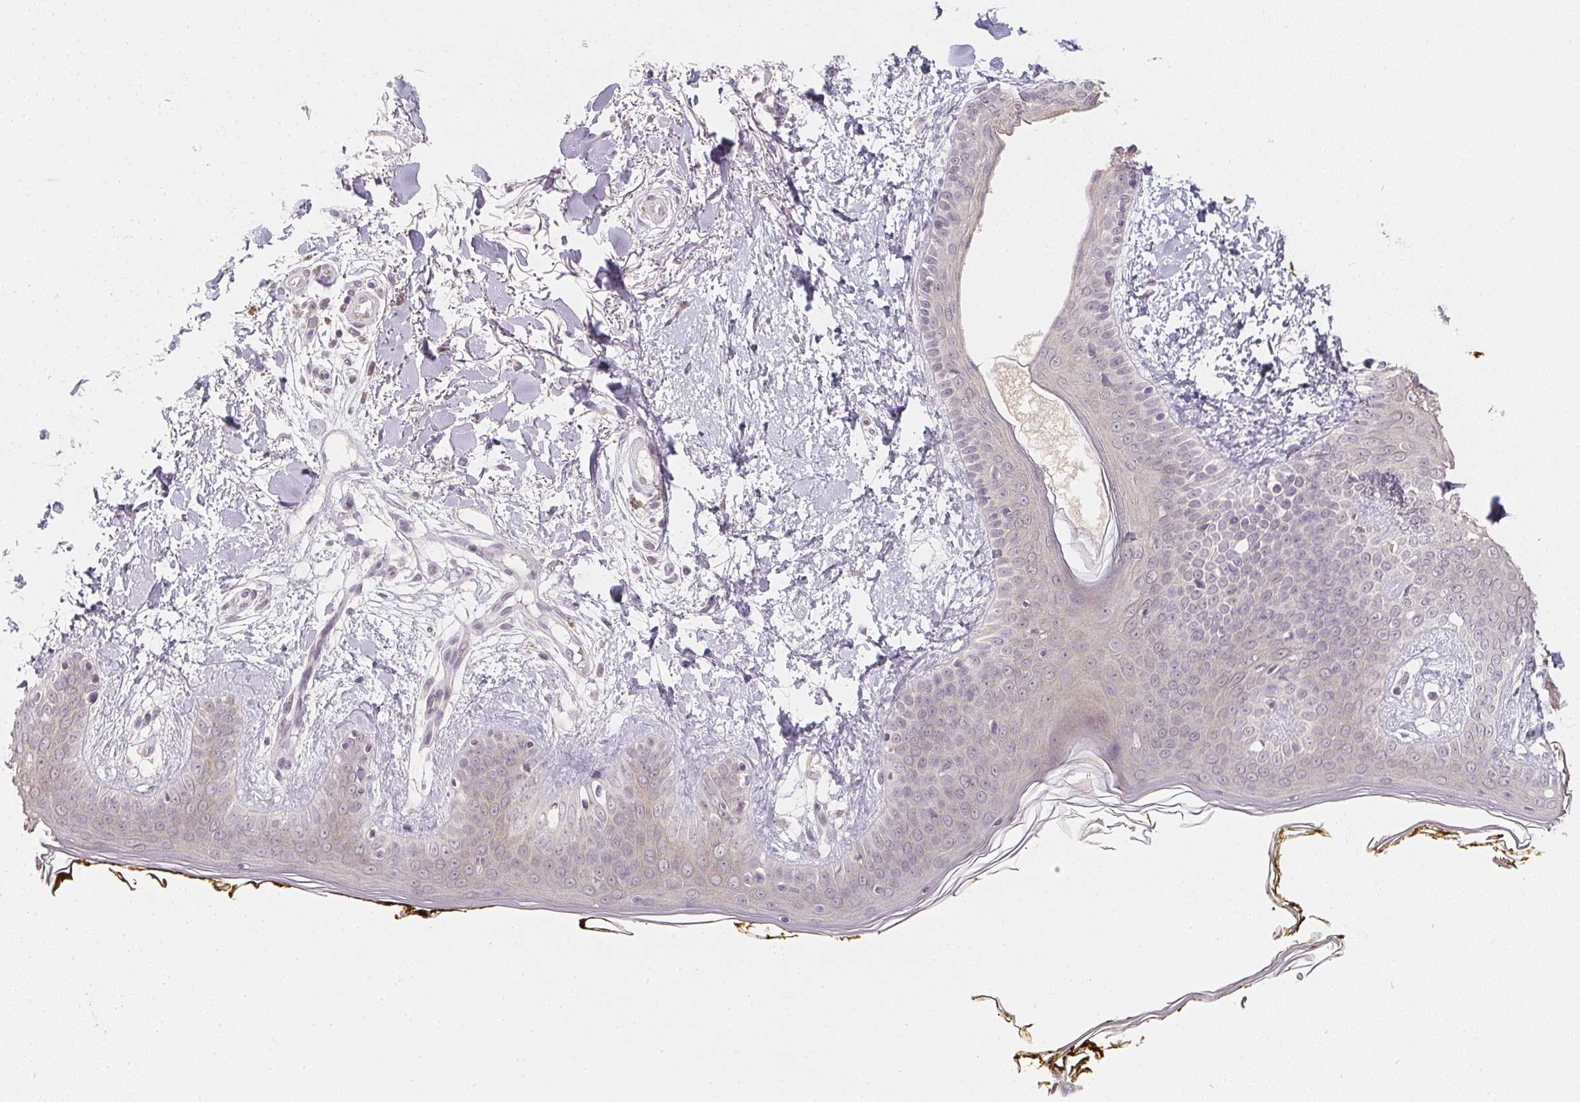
{"staining": {"intensity": "negative", "quantity": "none", "location": "none"}, "tissue": "skin", "cell_type": "Fibroblasts", "image_type": "normal", "snomed": [{"axis": "morphology", "description": "Normal tissue, NOS"}, {"axis": "topography", "description": "Skin"}], "caption": "Protein analysis of unremarkable skin exhibits no significant staining in fibroblasts. (DAB immunohistochemistry (IHC) visualized using brightfield microscopy, high magnification).", "gene": "SOAT1", "patient": {"sex": "female", "age": 34}}